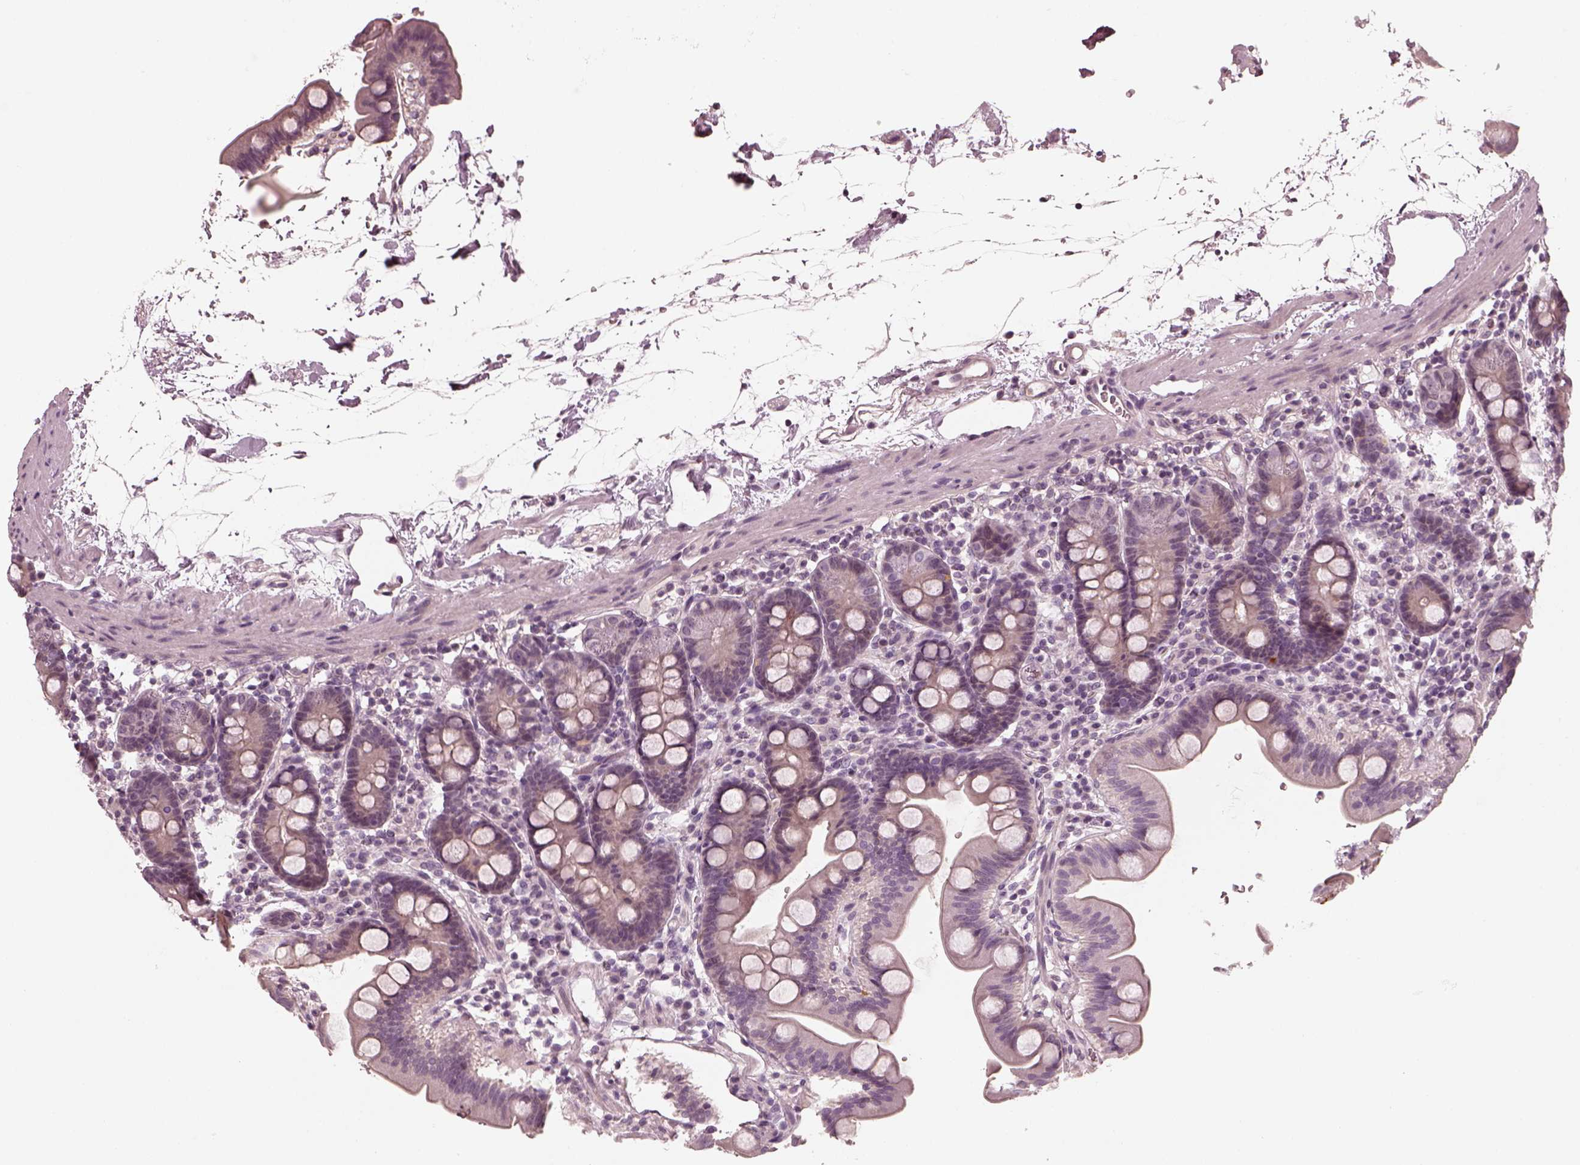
{"staining": {"intensity": "negative", "quantity": "none", "location": "none"}, "tissue": "duodenum", "cell_type": "Glandular cells", "image_type": "normal", "snomed": [{"axis": "morphology", "description": "Normal tissue, NOS"}, {"axis": "topography", "description": "Duodenum"}], "caption": "This is an immunohistochemistry histopathology image of benign human duodenum. There is no expression in glandular cells.", "gene": "CHIT1", "patient": {"sex": "male", "age": 59}}